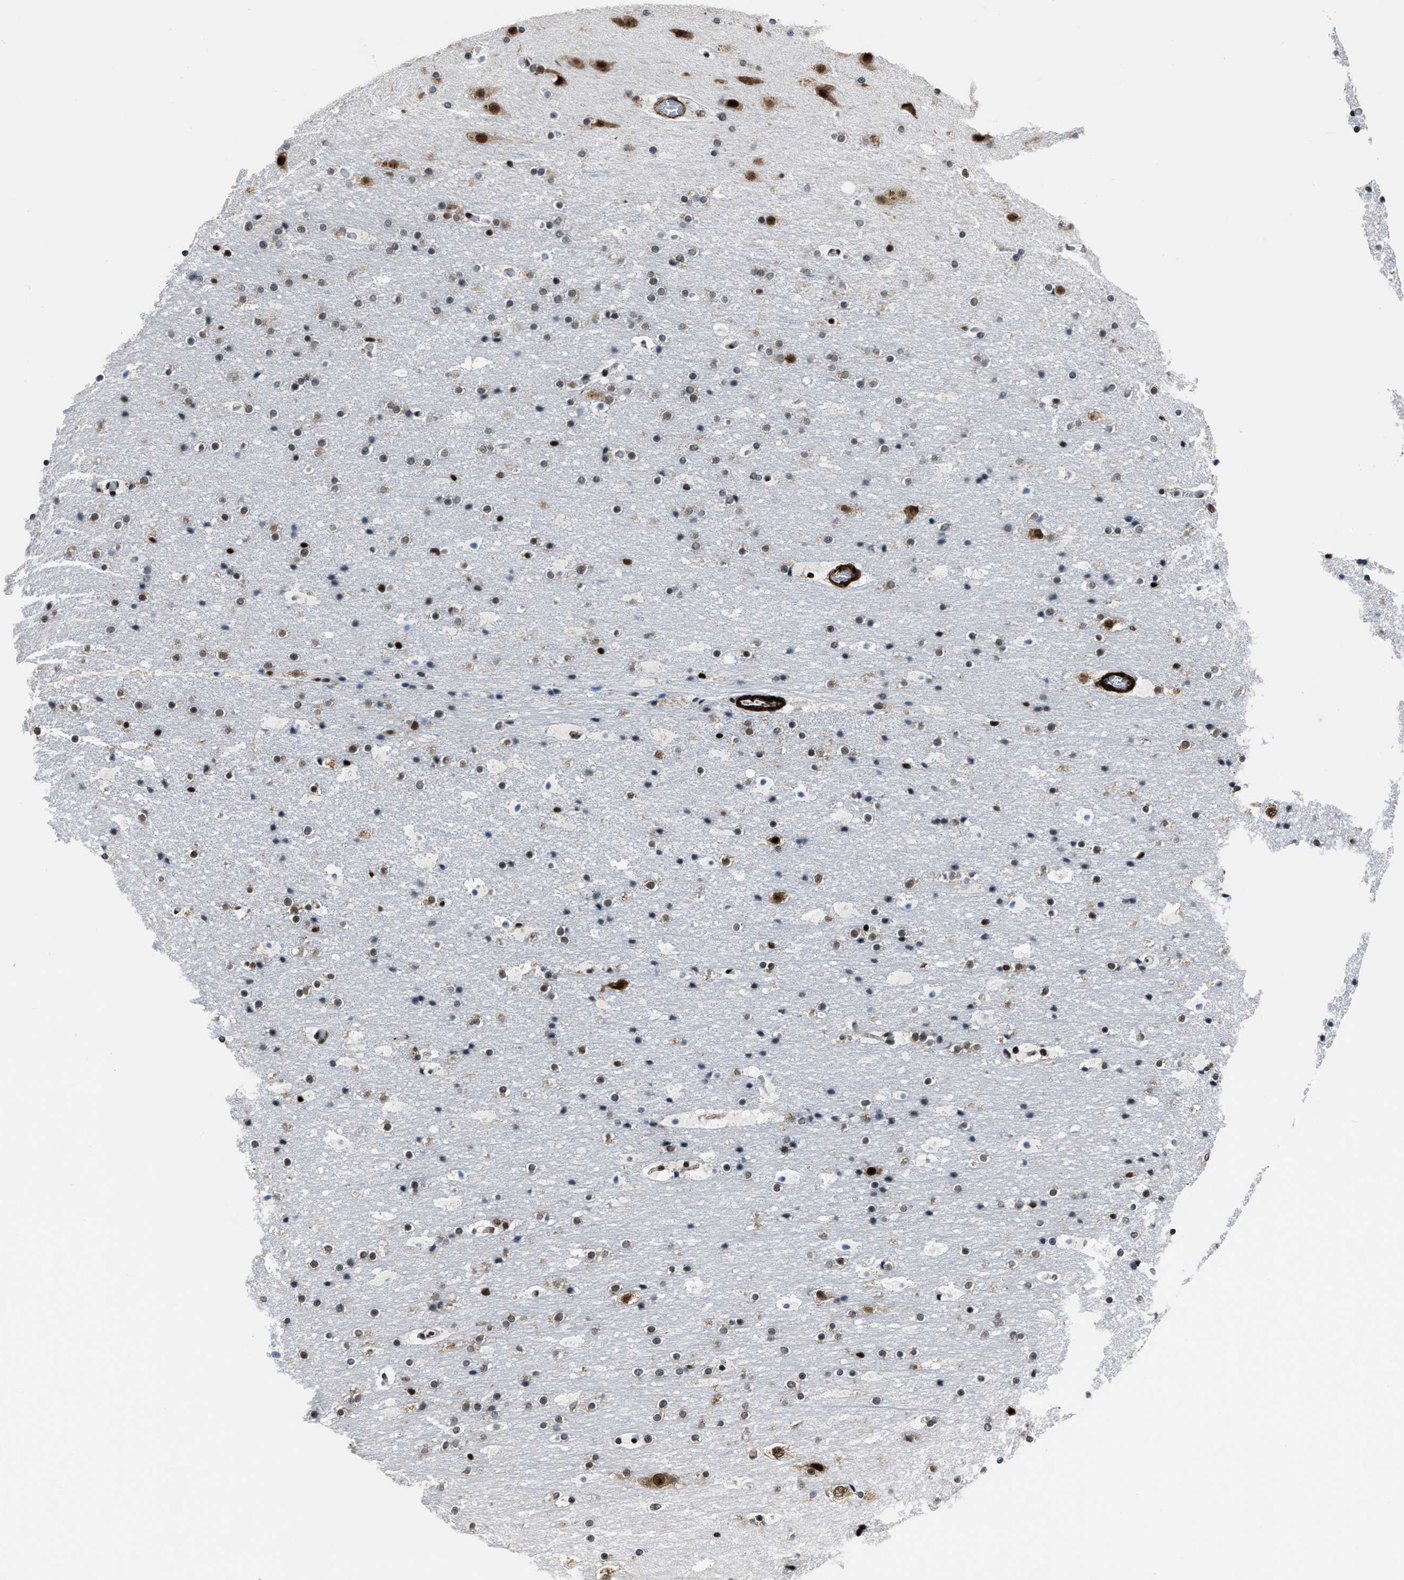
{"staining": {"intensity": "moderate", "quantity": ">75%", "location": "cytoplasmic/membranous,nuclear"}, "tissue": "cerebral cortex", "cell_type": "Endothelial cells", "image_type": "normal", "snomed": [{"axis": "morphology", "description": "Normal tissue, NOS"}, {"axis": "topography", "description": "Cerebral cortex"}], "caption": "IHC (DAB) staining of benign cerebral cortex exhibits moderate cytoplasmic/membranous,nuclear protein expression in about >75% of endothelial cells.", "gene": "DDX5", "patient": {"sex": "male", "age": 57}}